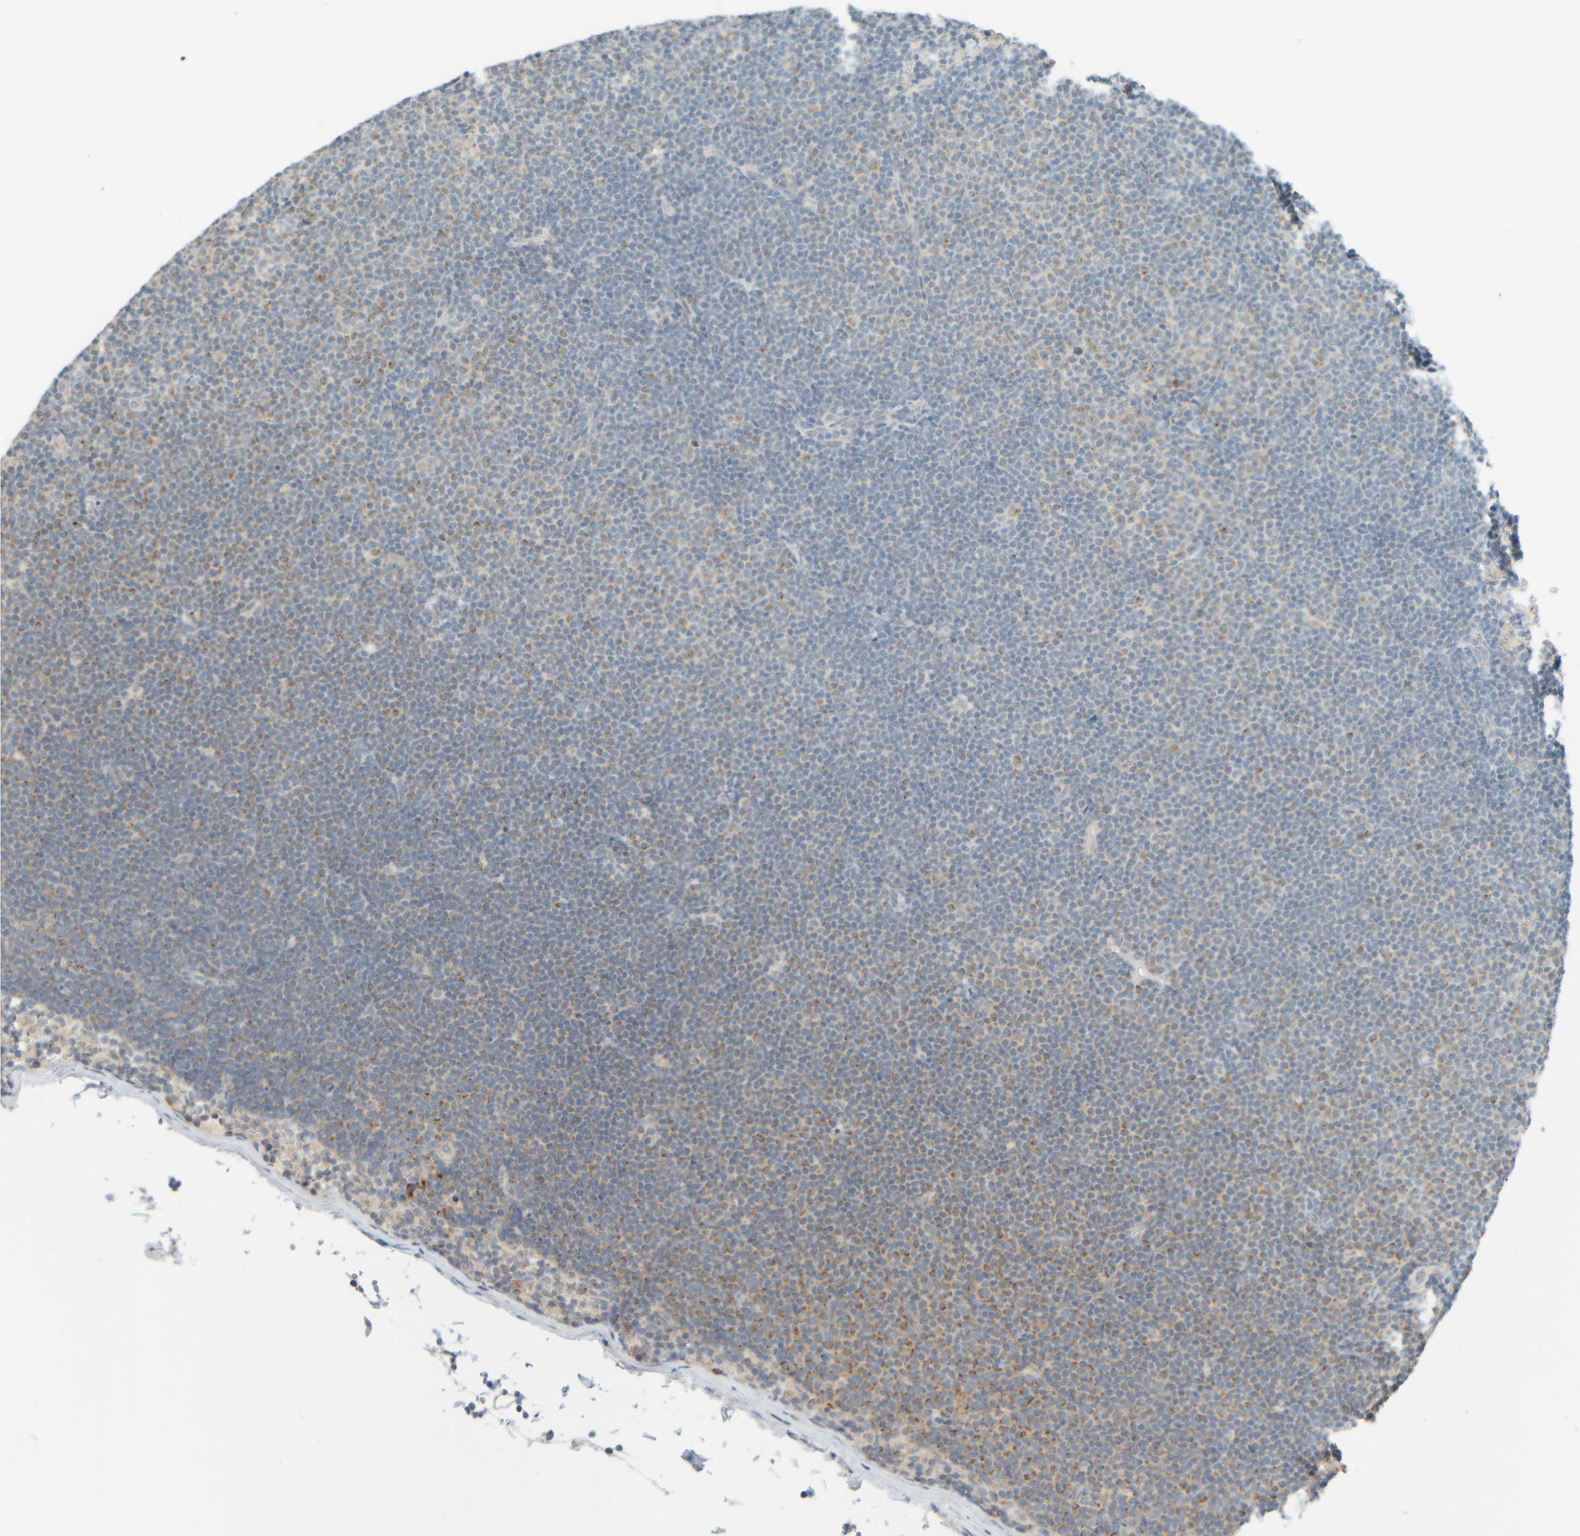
{"staining": {"intensity": "weak", "quantity": "25%-75%", "location": "cytoplasmic/membranous"}, "tissue": "lymphoma", "cell_type": "Tumor cells", "image_type": "cancer", "snomed": [{"axis": "morphology", "description": "Malignant lymphoma, non-Hodgkin's type, Low grade"}, {"axis": "topography", "description": "Lymph node"}], "caption": "Weak cytoplasmic/membranous protein staining is seen in approximately 25%-75% of tumor cells in lymphoma. Using DAB (3,3'-diaminobenzidine) (brown) and hematoxylin (blue) stains, captured at high magnification using brightfield microscopy.", "gene": "PTGES3L-AARSD1", "patient": {"sex": "female", "age": 53}}